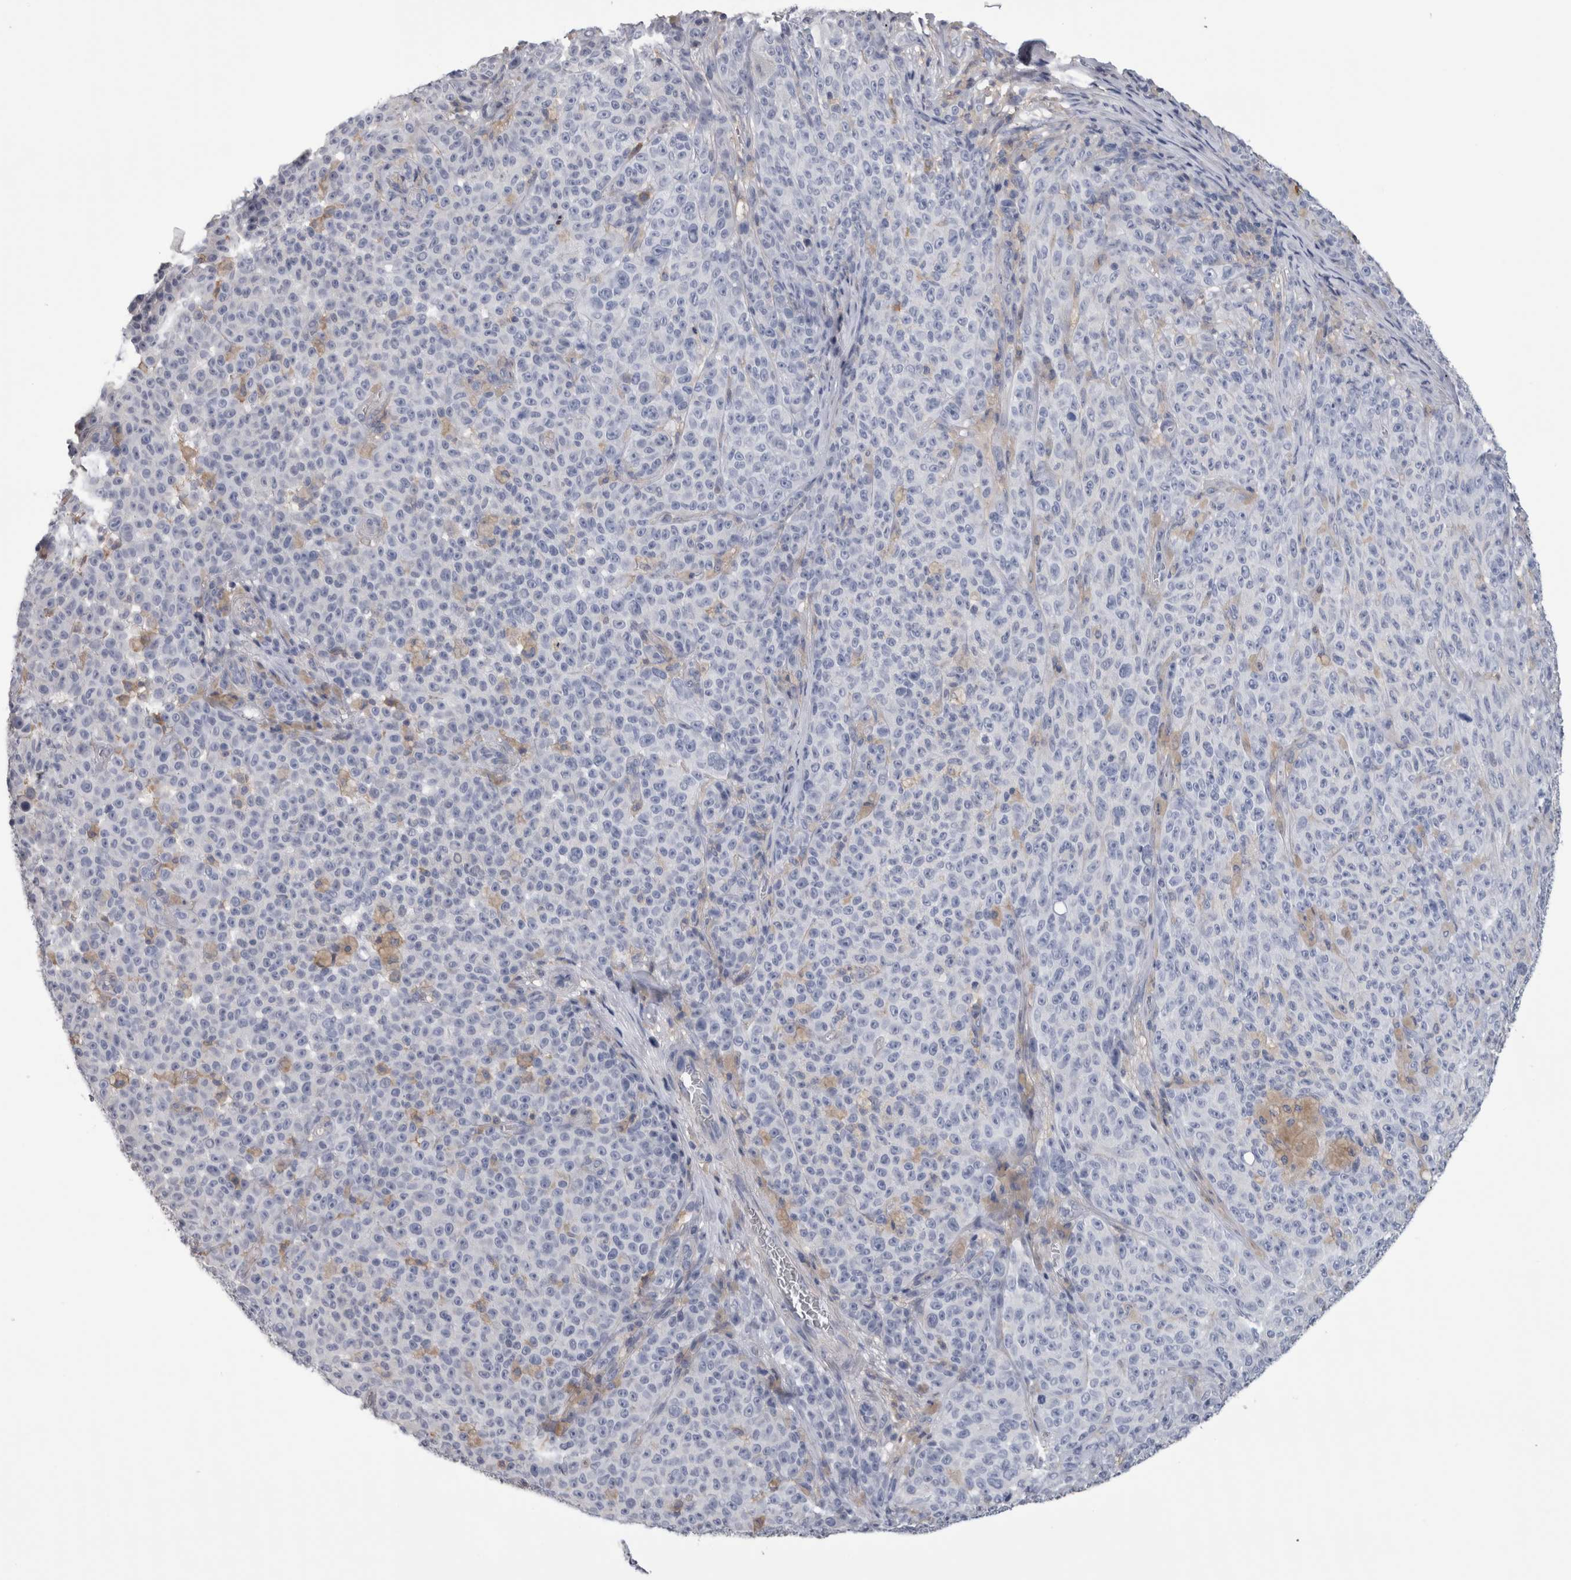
{"staining": {"intensity": "negative", "quantity": "none", "location": "none"}, "tissue": "melanoma", "cell_type": "Tumor cells", "image_type": "cancer", "snomed": [{"axis": "morphology", "description": "Malignant melanoma, NOS"}, {"axis": "topography", "description": "Skin"}], "caption": "Human malignant melanoma stained for a protein using immunohistochemistry demonstrates no staining in tumor cells.", "gene": "SCRN1", "patient": {"sex": "female", "age": 82}}